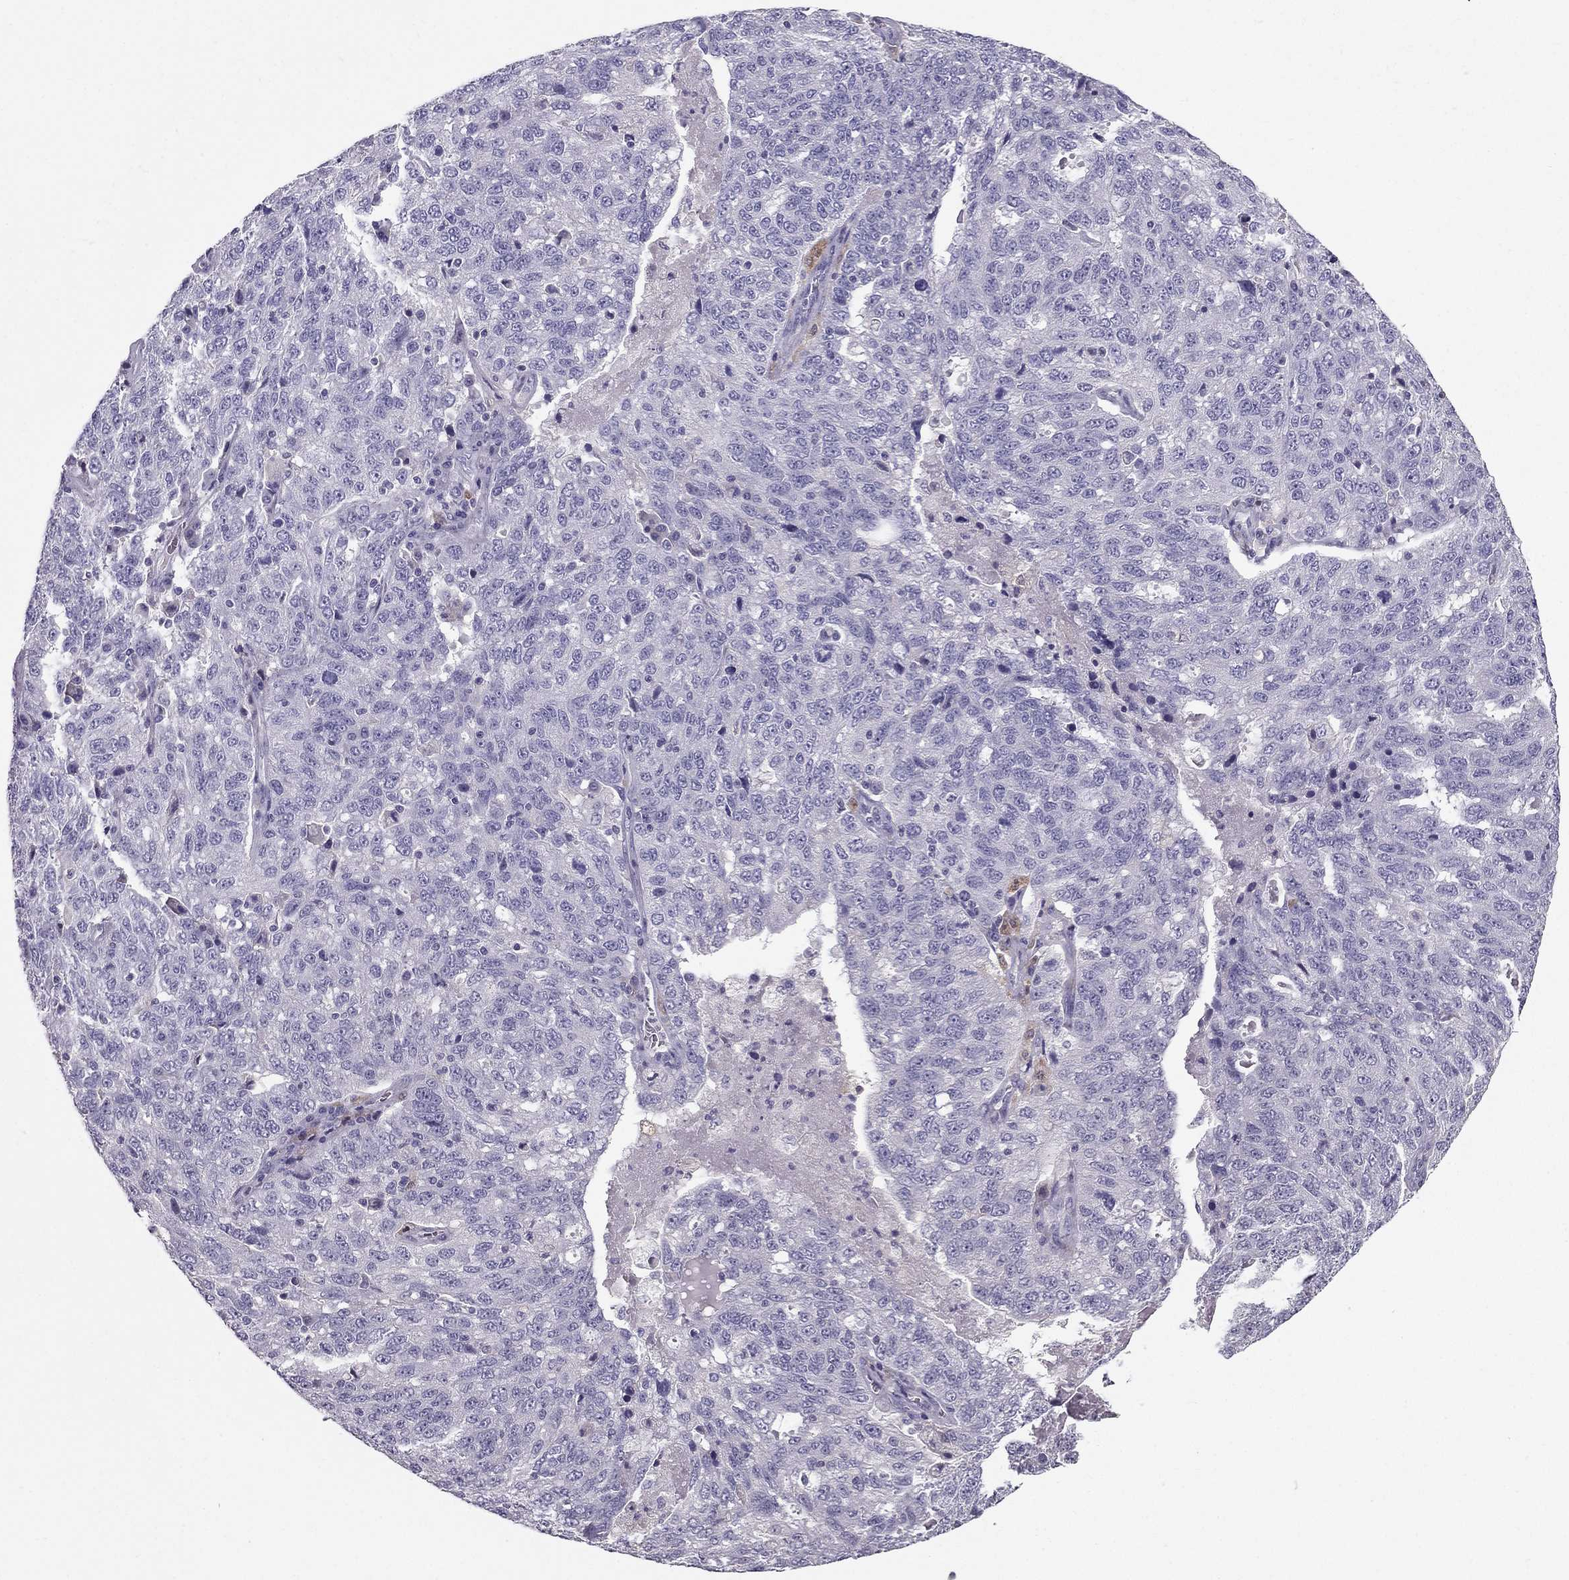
{"staining": {"intensity": "negative", "quantity": "none", "location": "none"}, "tissue": "ovarian cancer", "cell_type": "Tumor cells", "image_type": "cancer", "snomed": [{"axis": "morphology", "description": "Cystadenocarcinoma, serous, NOS"}, {"axis": "topography", "description": "Ovary"}], "caption": "An image of human serous cystadenocarcinoma (ovarian) is negative for staining in tumor cells.", "gene": "LMTK3", "patient": {"sex": "female", "age": 71}}